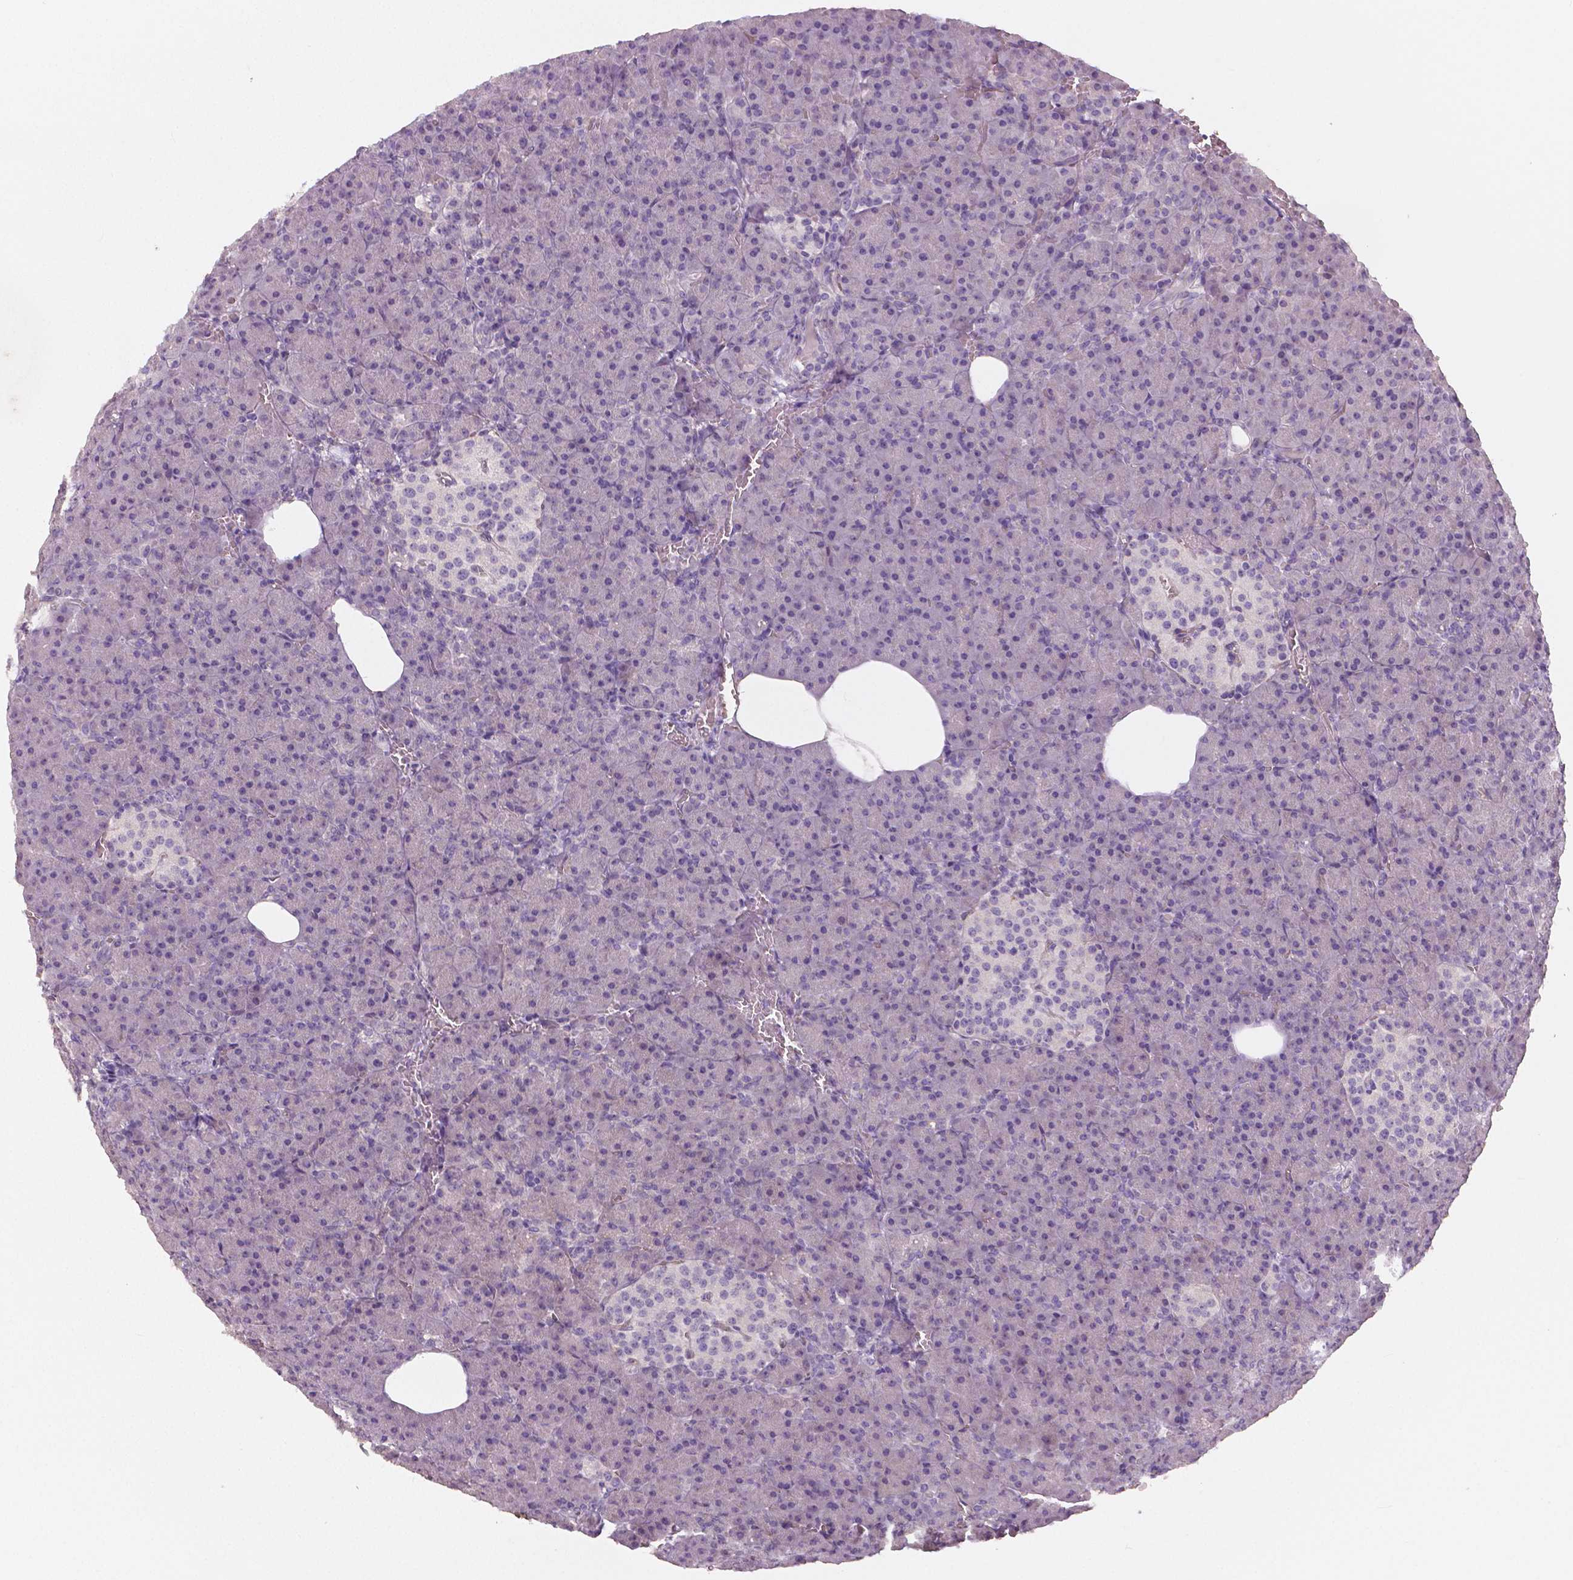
{"staining": {"intensity": "negative", "quantity": "none", "location": "none"}, "tissue": "pancreas", "cell_type": "Exocrine glandular cells", "image_type": "normal", "snomed": [{"axis": "morphology", "description": "Normal tissue, NOS"}, {"axis": "topography", "description": "Pancreas"}], "caption": "Histopathology image shows no protein expression in exocrine glandular cells of normal pancreas.", "gene": "FLT1", "patient": {"sex": "female", "age": 74}}